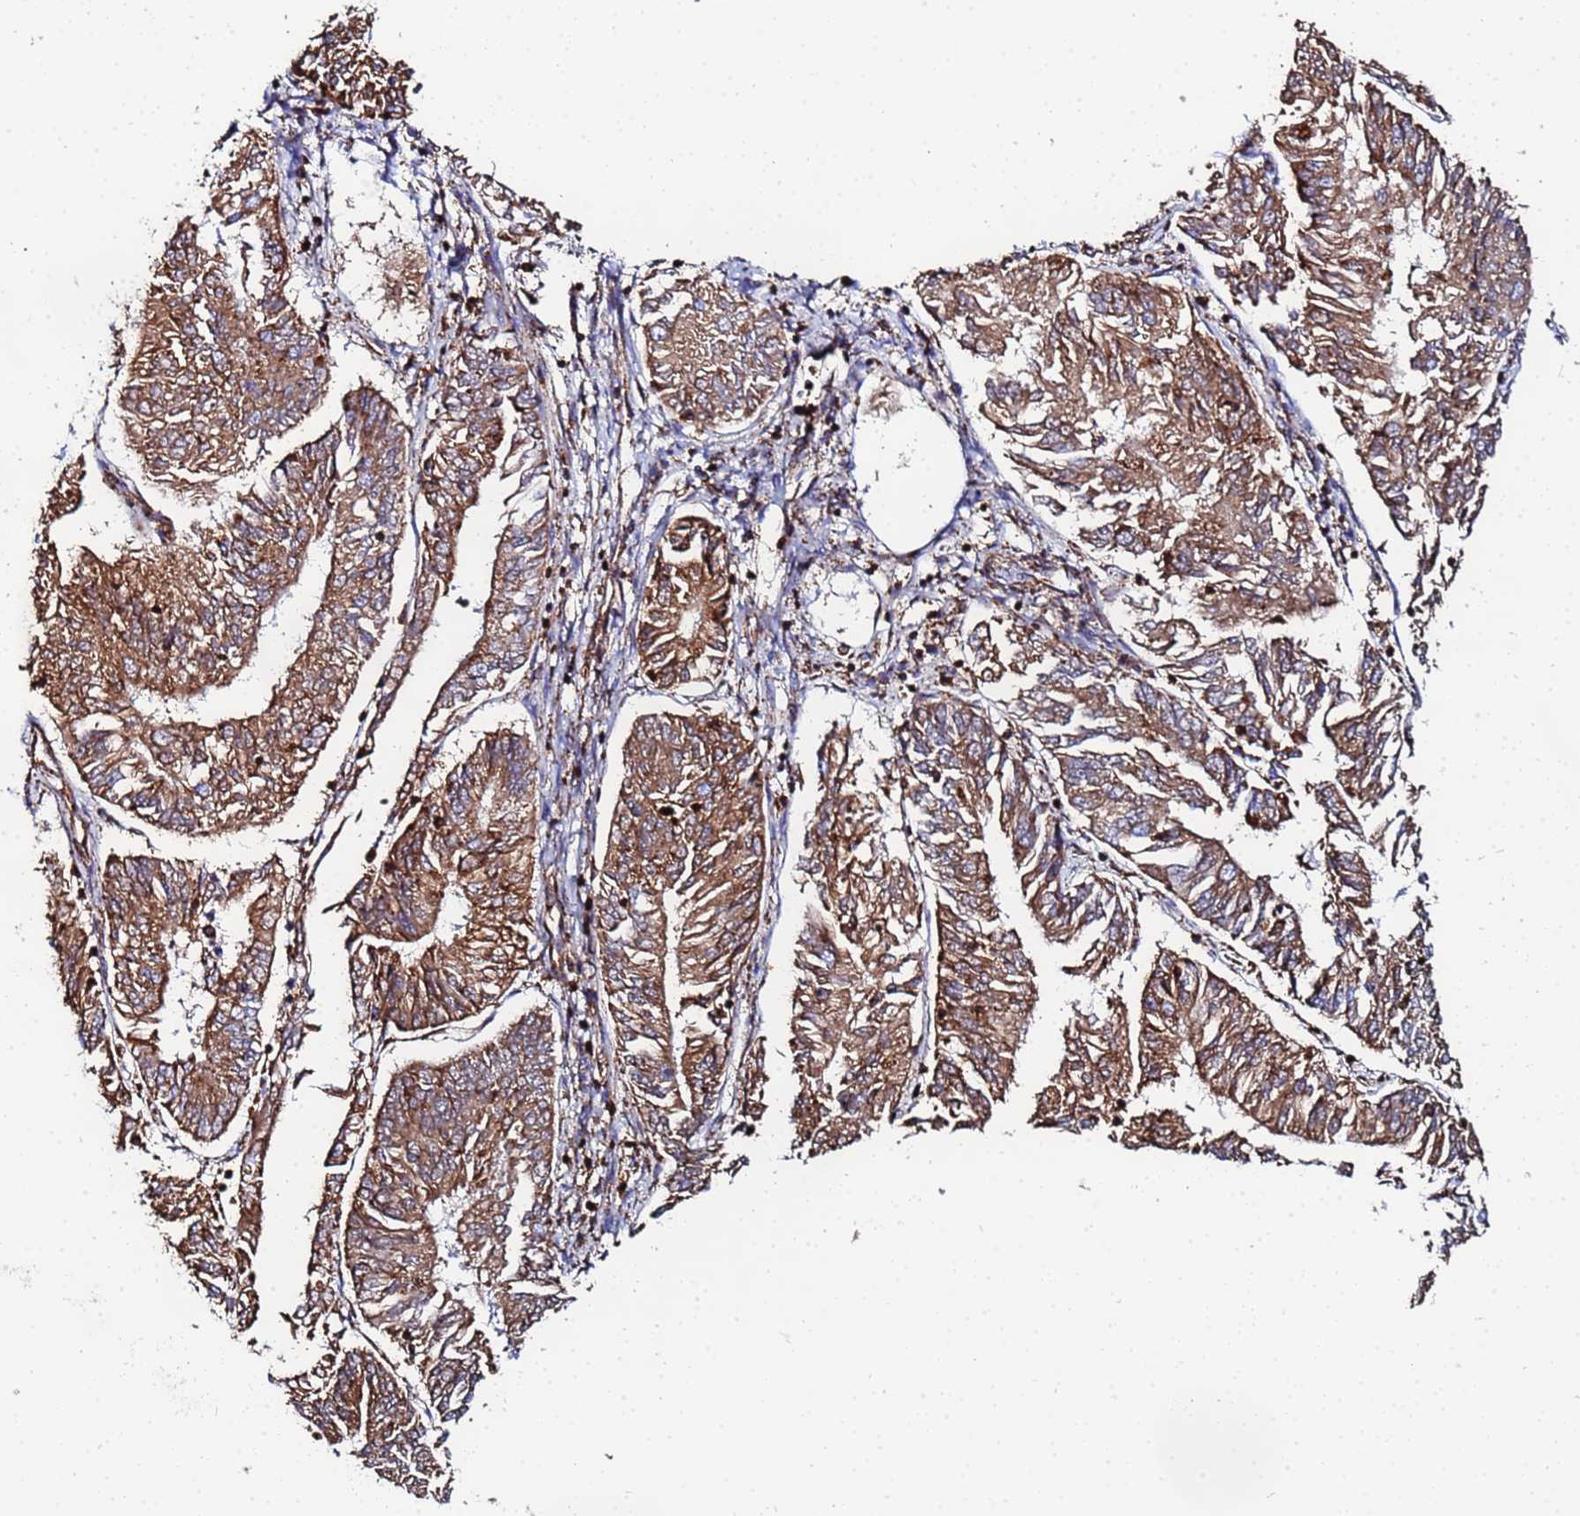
{"staining": {"intensity": "strong", "quantity": ">75%", "location": "cytoplasmic/membranous"}, "tissue": "endometrial cancer", "cell_type": "Tumor cells", "image_type": "cancer", "snomed": [{"axis": "morphology", "description": "Adenocarcinoma, NOS"}, {"axis": "topography", "description": "Endometrium"}], "caption": "Protein analysis of endometrial adenocarcinoma tissue reveals strong cytoplasmic/membranous staining in about >75% of tumor cells. The staining was performed using DAB (3,3'-diaminobenzidine) to visualize the protein expression in brown, while the nuclei were stained in blue with hematoxylin (Magnification: 20x).", "gene": "GLUD1", "patient": {"sex": "female", "age": 58}}